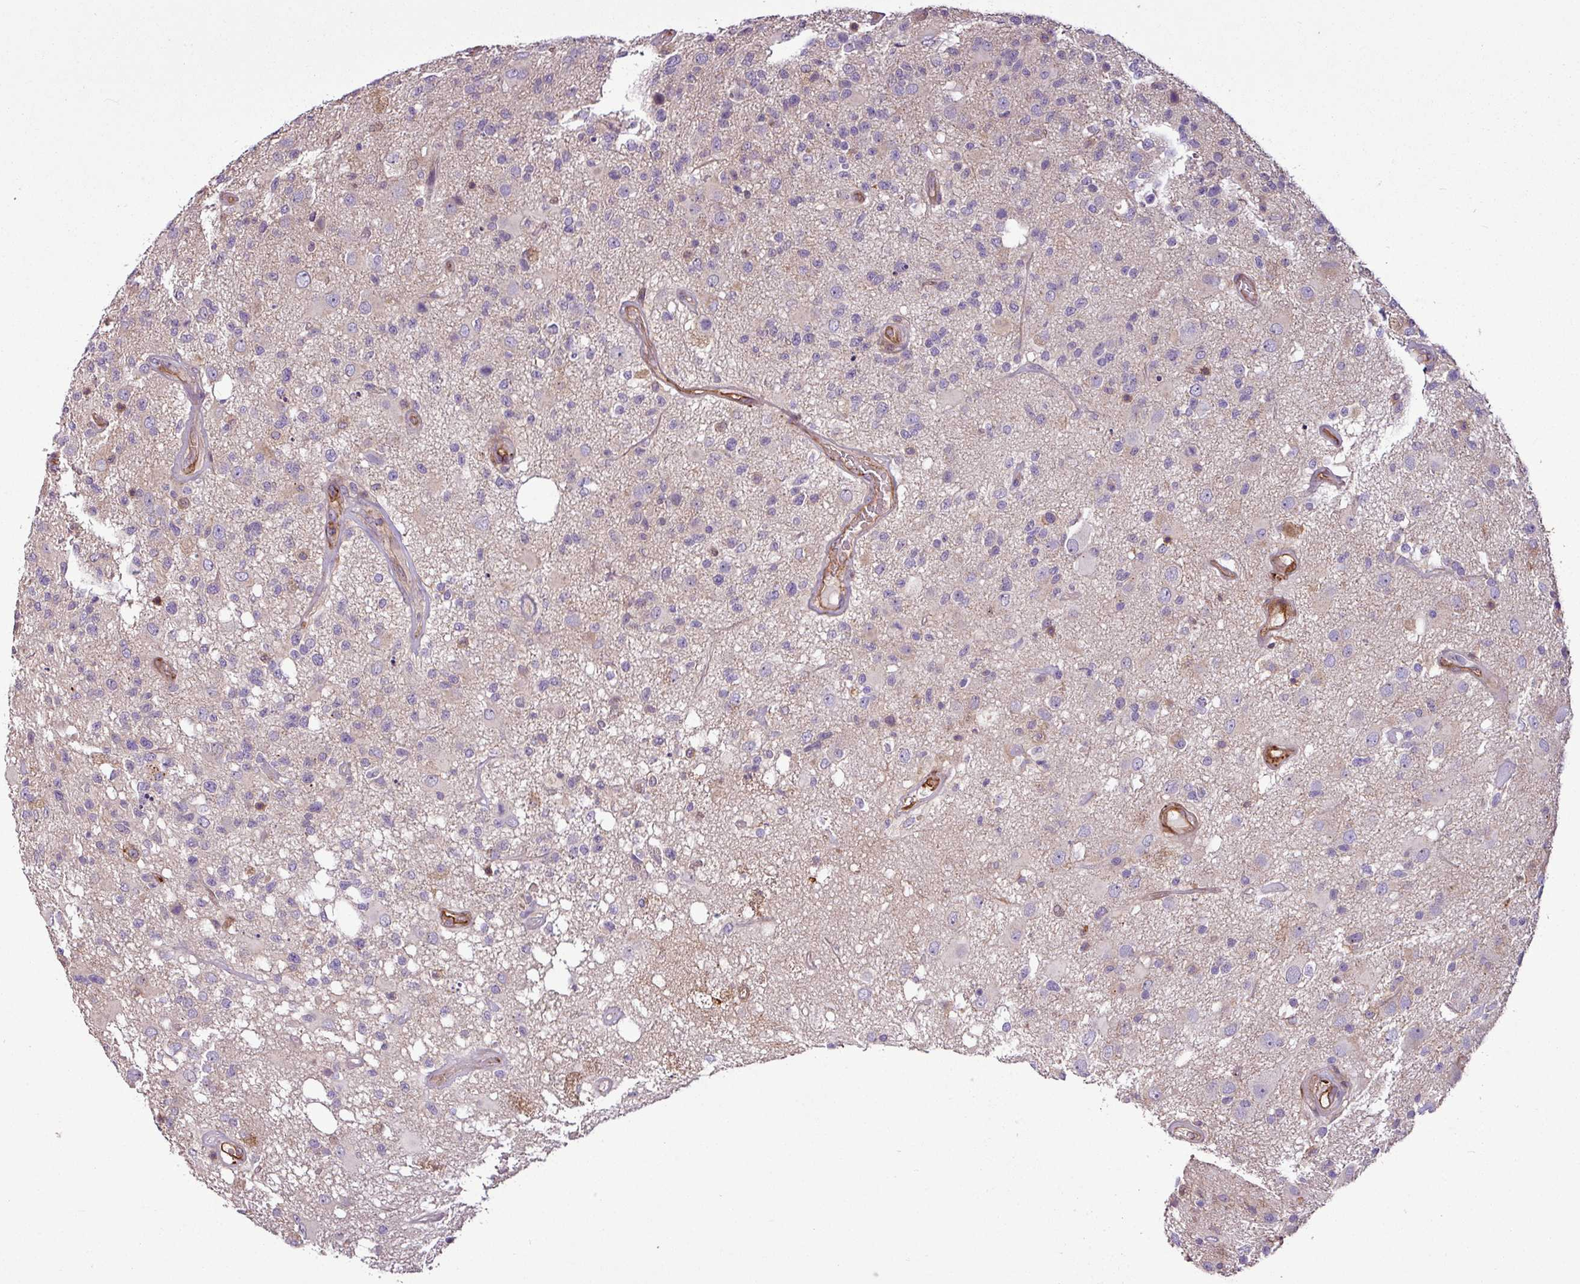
{"staining": {"intensity": "negative", "quantity": "none", "location": "none"}, "tissue": "glioma", "cell_type": "Tumor cells", "image_type": "cancer", "snomed": [{"axis": "morphology", "description": "Glioma, malignant, High grade"}, {"axis": "morphology", "description": "Glioblastoma, NOS"}, {"axis": "topography", "description": "Brain"}], "caption": "An IHC photomicrograph of glioma is shown. There is no staining in tumor cells of glioma.", "gene": "ZNF106", "patient": {"sex": "male", "age": 60}}